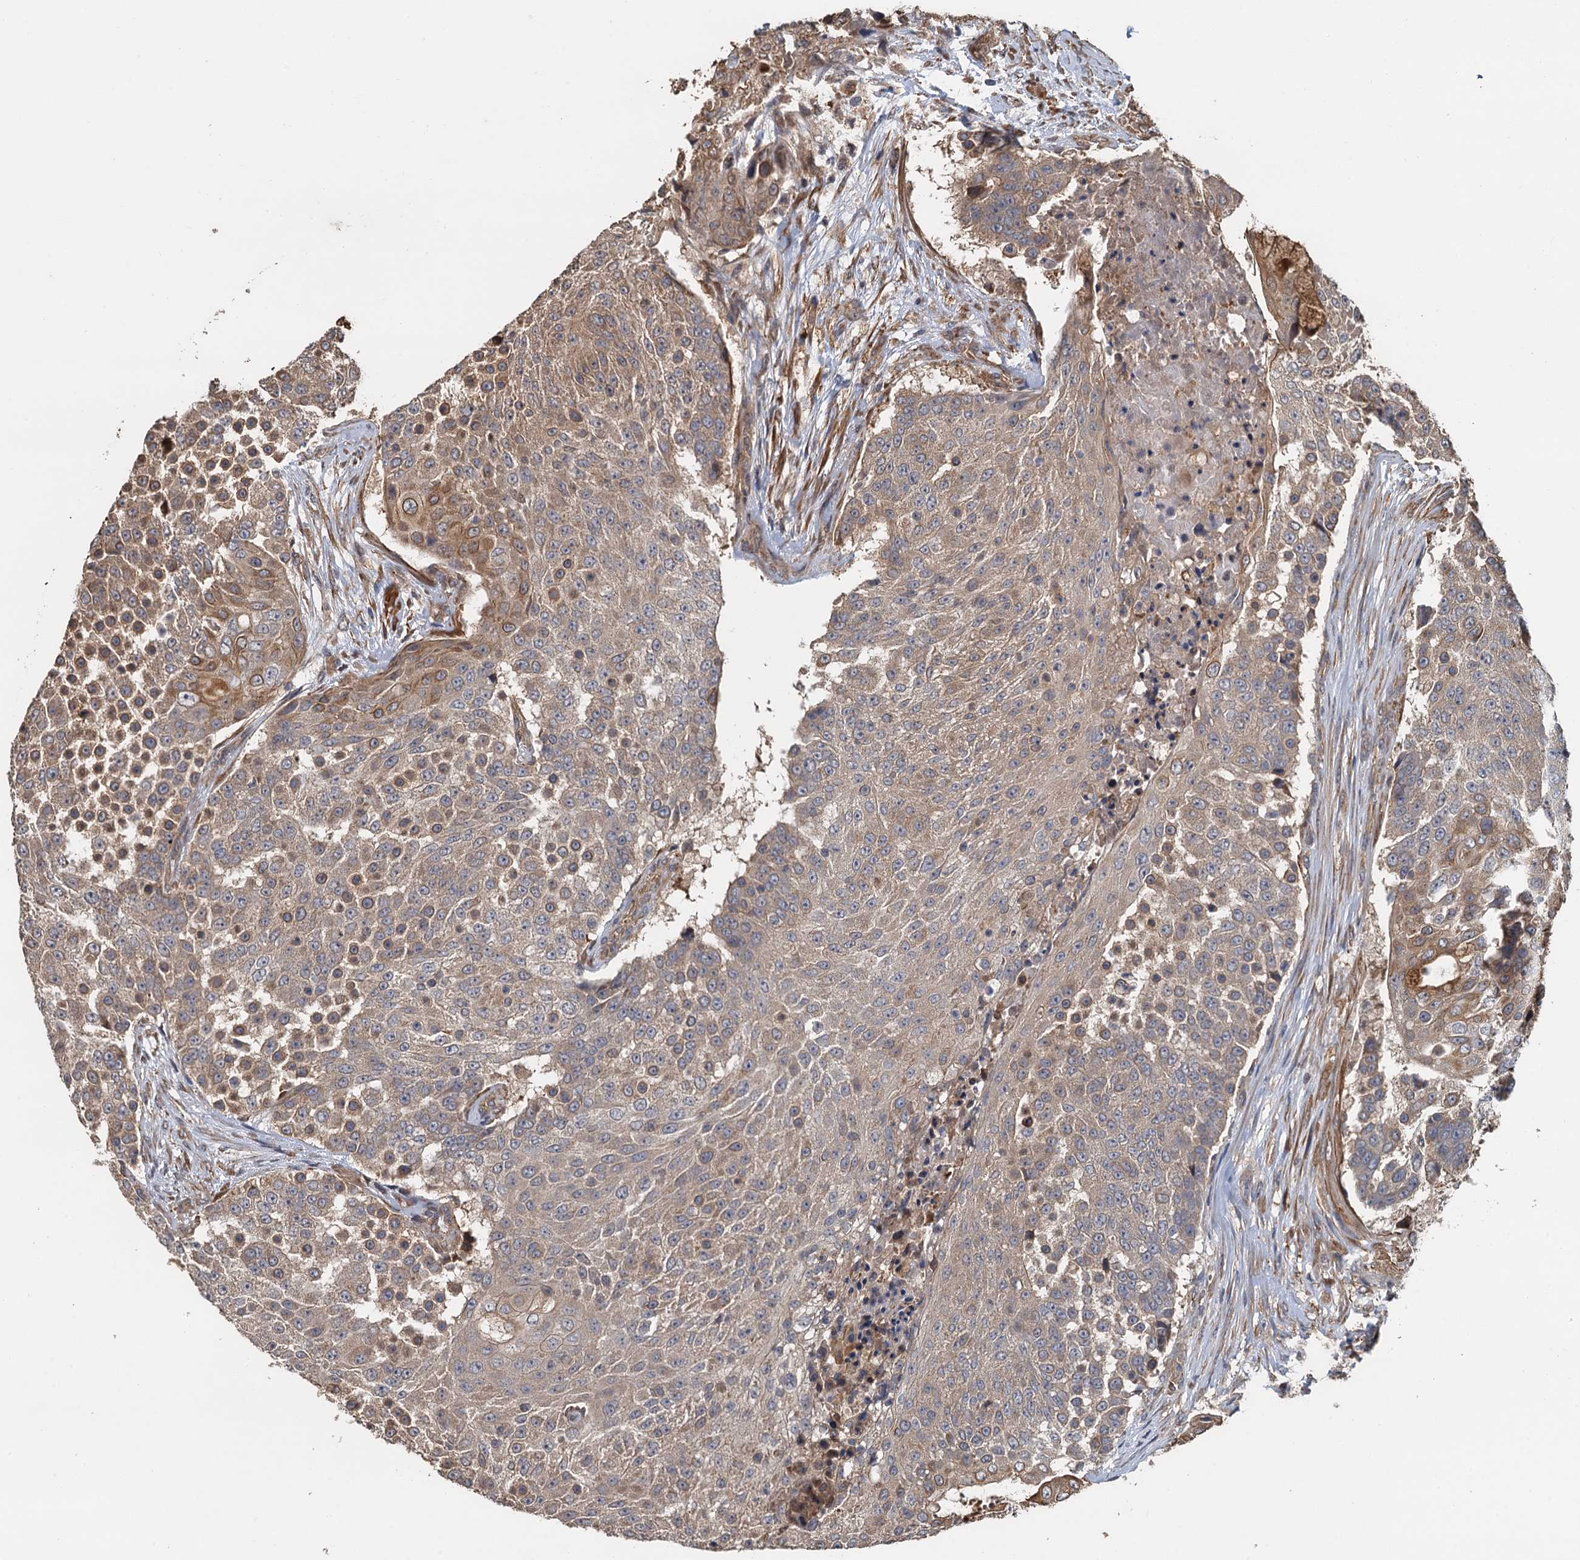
{"staining": {"intensity": "moderate", "quantity": ">75%", "location": "cytoplasmic/membranous"}, "tissue": "urothelial cancer", "cell_type": "Tumor cells", "image_type": "cancer", "snomed": [{"axis": "morphology", "description": "Urothelial carcinoma, High grade"}, {"axis": "topography", "description": "Urinary bladder"}], "caption": "Immunohistochemical staining of human high-grade urothelial carcinoma shows moderate cytoplasmic/membranous protein staining in about >75% of tumor cells.", "gene": "MEAK7", "patient": {"sex": "female", "age": 63}}